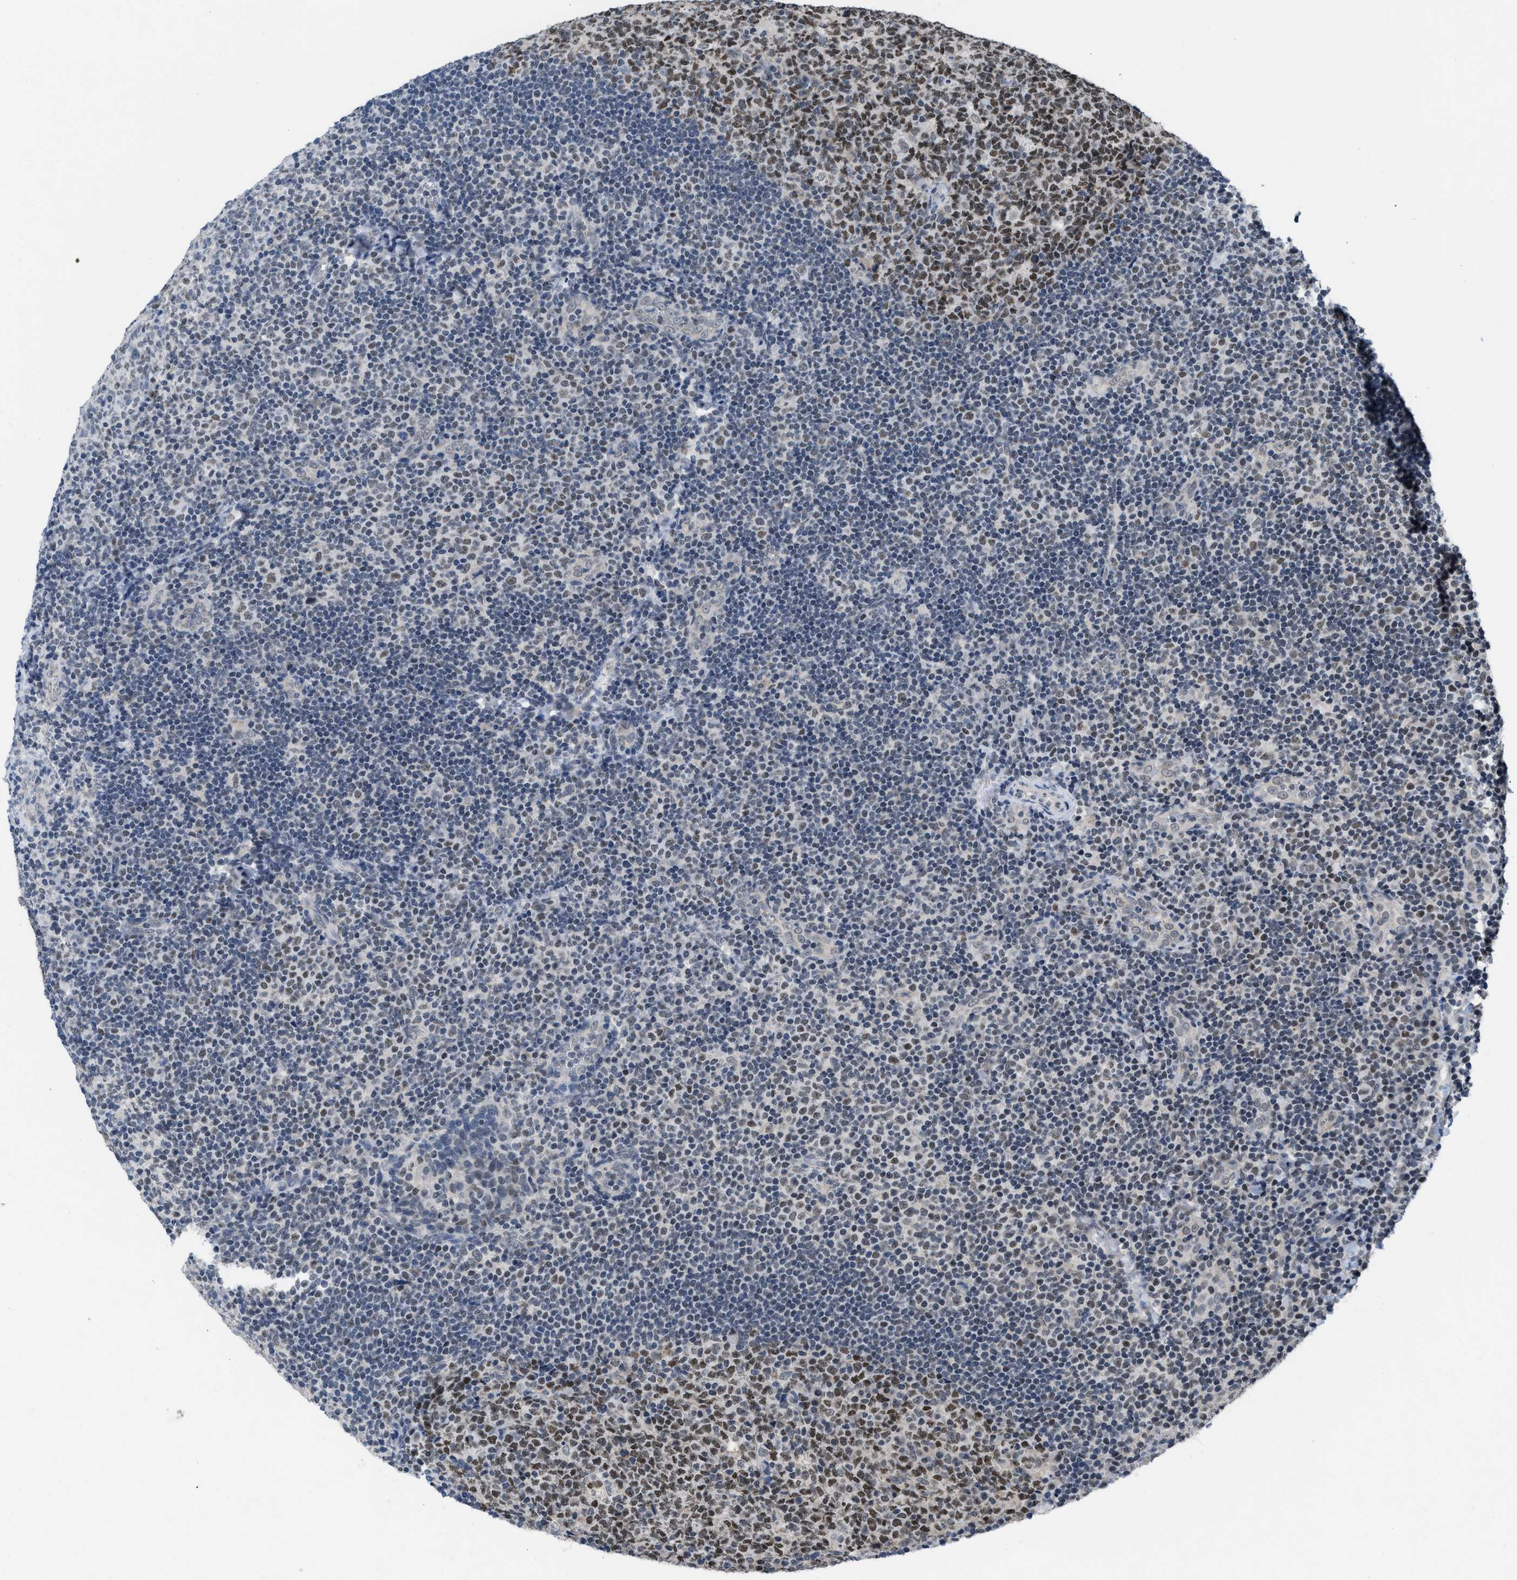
{"staining": {"intensity": "strong", "quantity": ">75%", "location": "nuclear"}, "tissue": "tonsil", "cell_type": "Germinal center cells", "image_type": "normal", "snomed": [{"axis": "morphology", "description": "Normal tissue, NOS"}, {"axis": "topography", "description": "Tonsil"}], "caption": "This image shows IHC staining of normal tonsil, with high strong nuclear positivity in approximately >75% of germinal center cells.", "gene": "TERF2IP", "patient": {"sex": "male", "age": 17}}